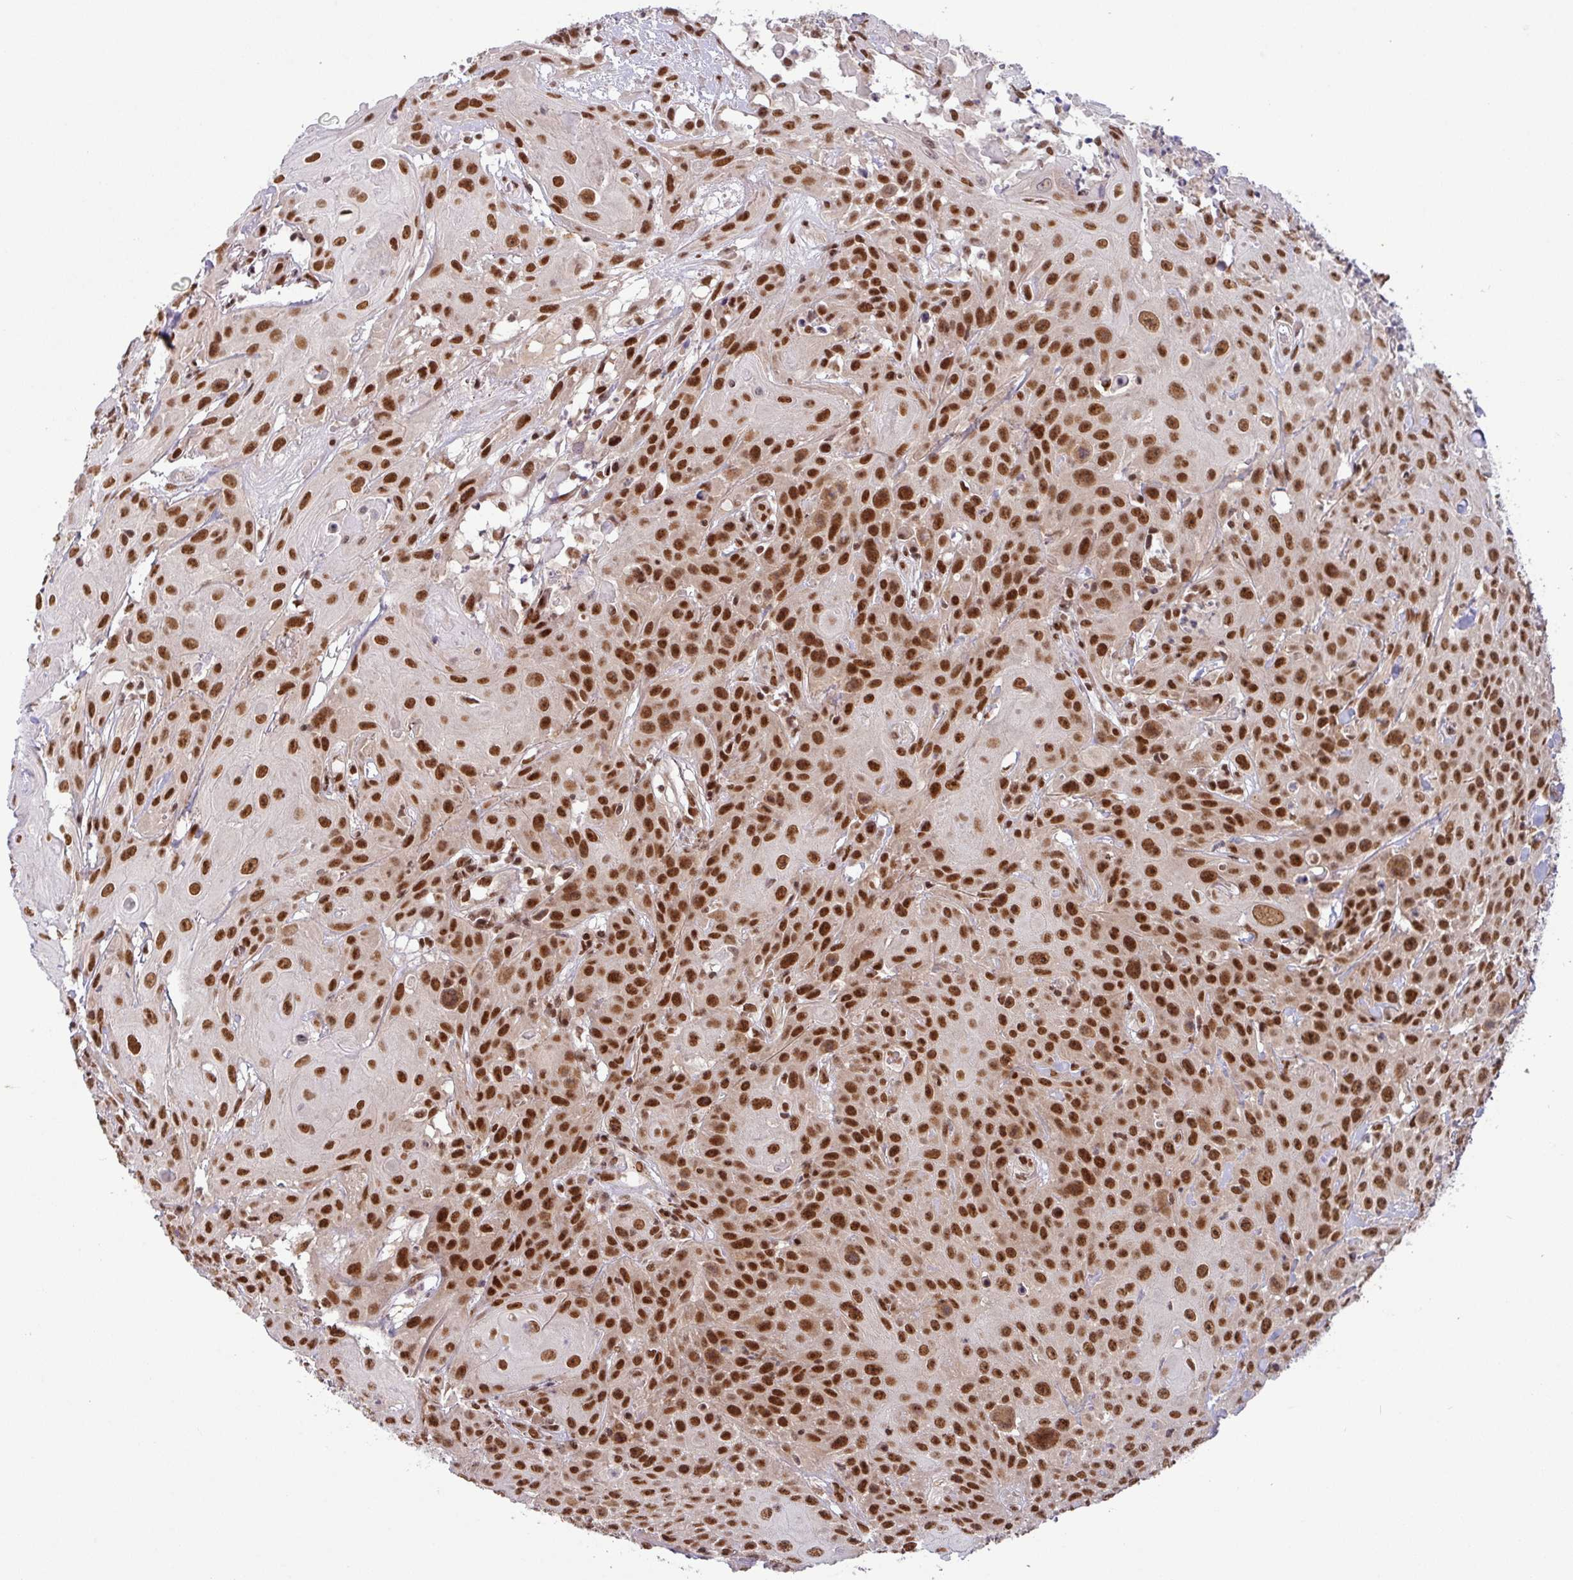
{"staining": {"intensity": "strong", "quantity": ">75%", "location": "nuclear"}, "tissue": "head and neck cancer", "cell_type": "Tumor cells", "image_type": "cancer", "snomed": [{"axis": "morphology", "description": "Squamous cell carcinoma, NOS"}, {"axis": "topography", "description": "Skin"}, {"axis": "topography", "description": "Head-Neck"}], "caption": "Human squamous cell carcinoma (head and neck) stained for a protein (brown) shows strong nuclear positive expression in about >75% of tumor cells.", "gene": "SRSF2", "patient": {"sex": "male", "age": 80}}